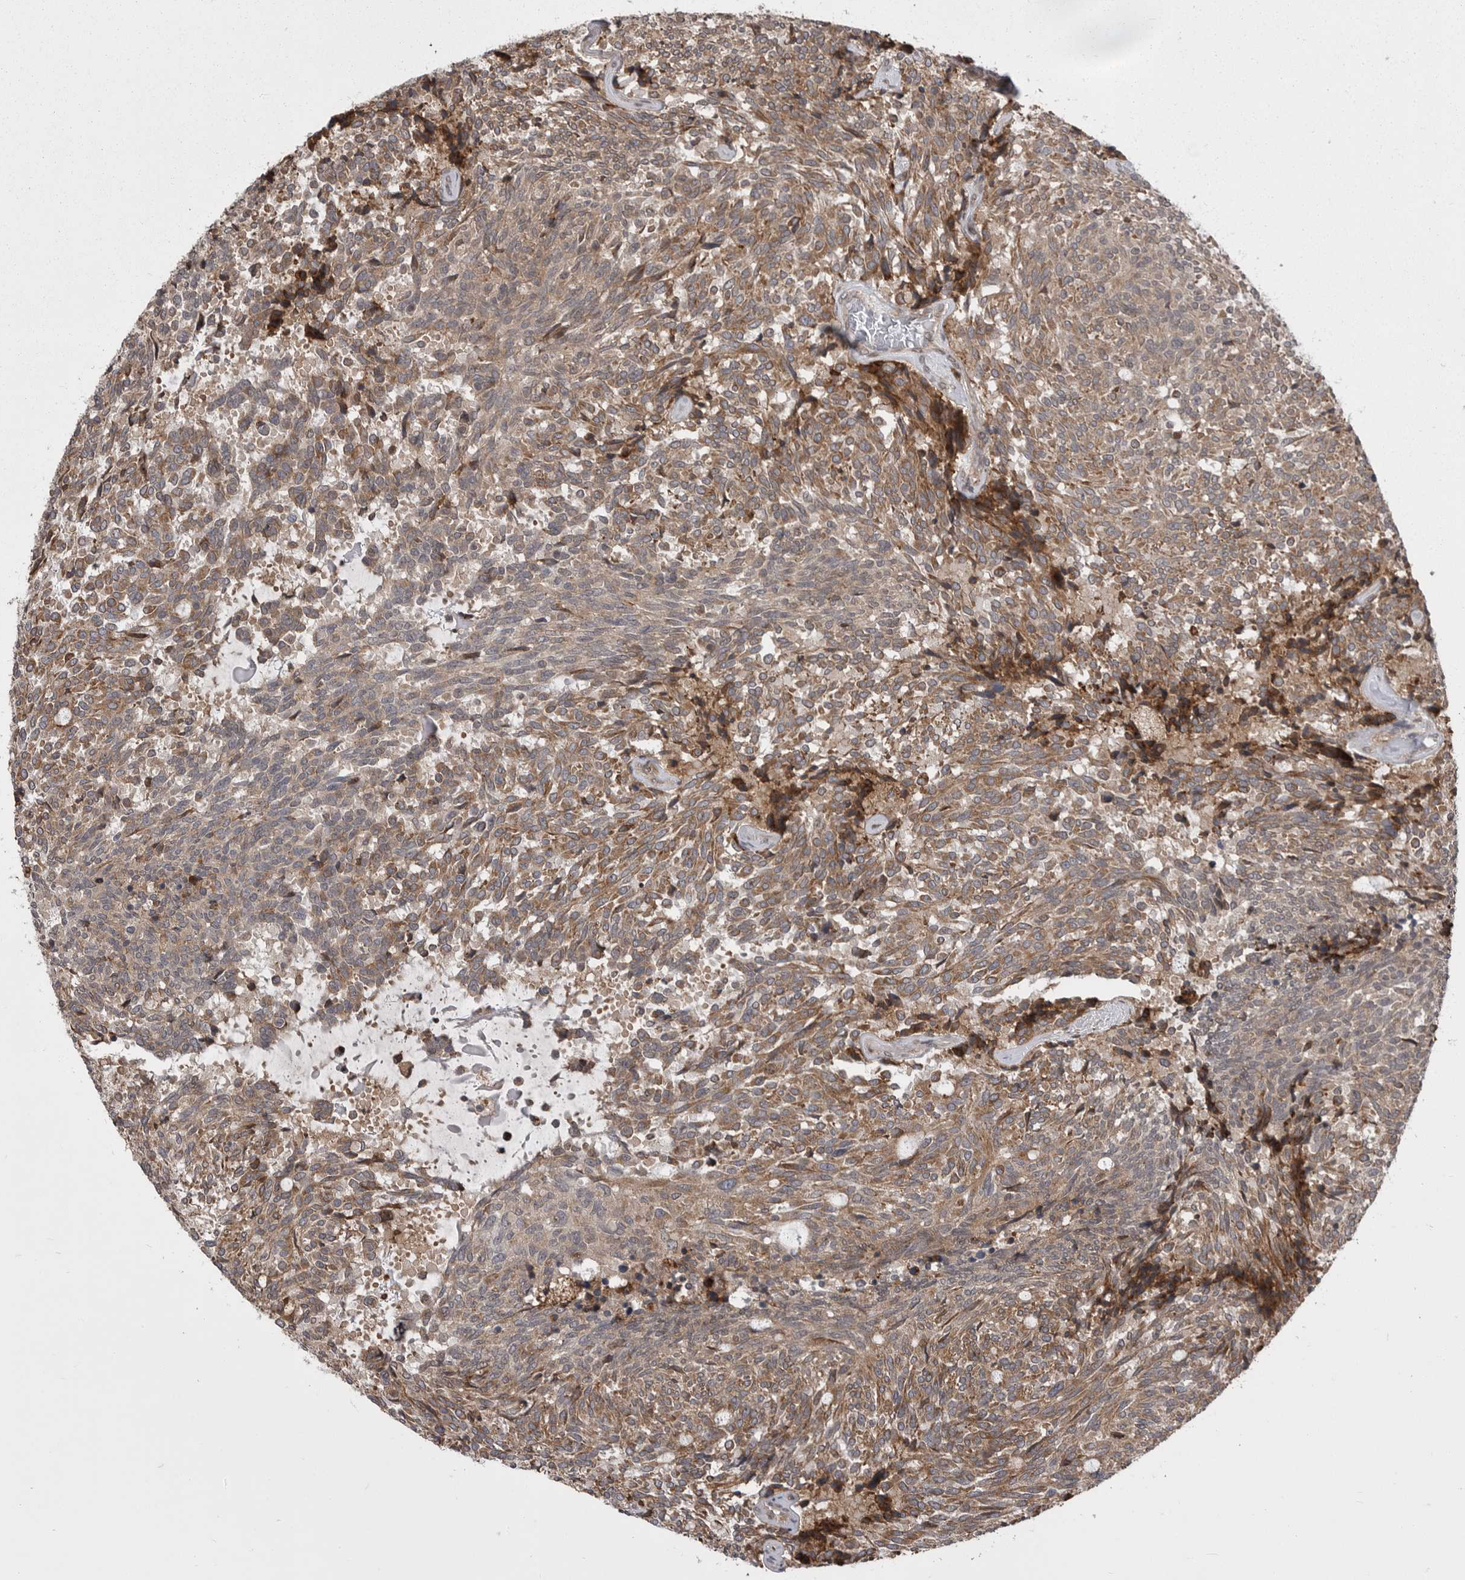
{"staining": {"intensity": "moderate", "quantity": ">75%", "location": "cytoplasmic/membranous"}, "tissue": "carcinoid", "cell_type": "Tumor cells", "image_type": "cancer", "snomed": [{"axis": "morphology", "description": "Carcinoid, malignant, NOS"}, {"axis": "topography", "description": "Pancreas"}], "caption": "Immunohistochemistry (IHC) (DAB (3,3'-diaminobenzidine)) staining of carcinoid (malignant) exhibits moderate cytoplasmic/membranous protein positivity in about >75% of tumor cells. (DAB (3,3'-diaminobenzidine) = brown stain, brightfield microscopy at high magnification).", "gene": "ABL1", "patient": {"sex": "female", "age": 54}}